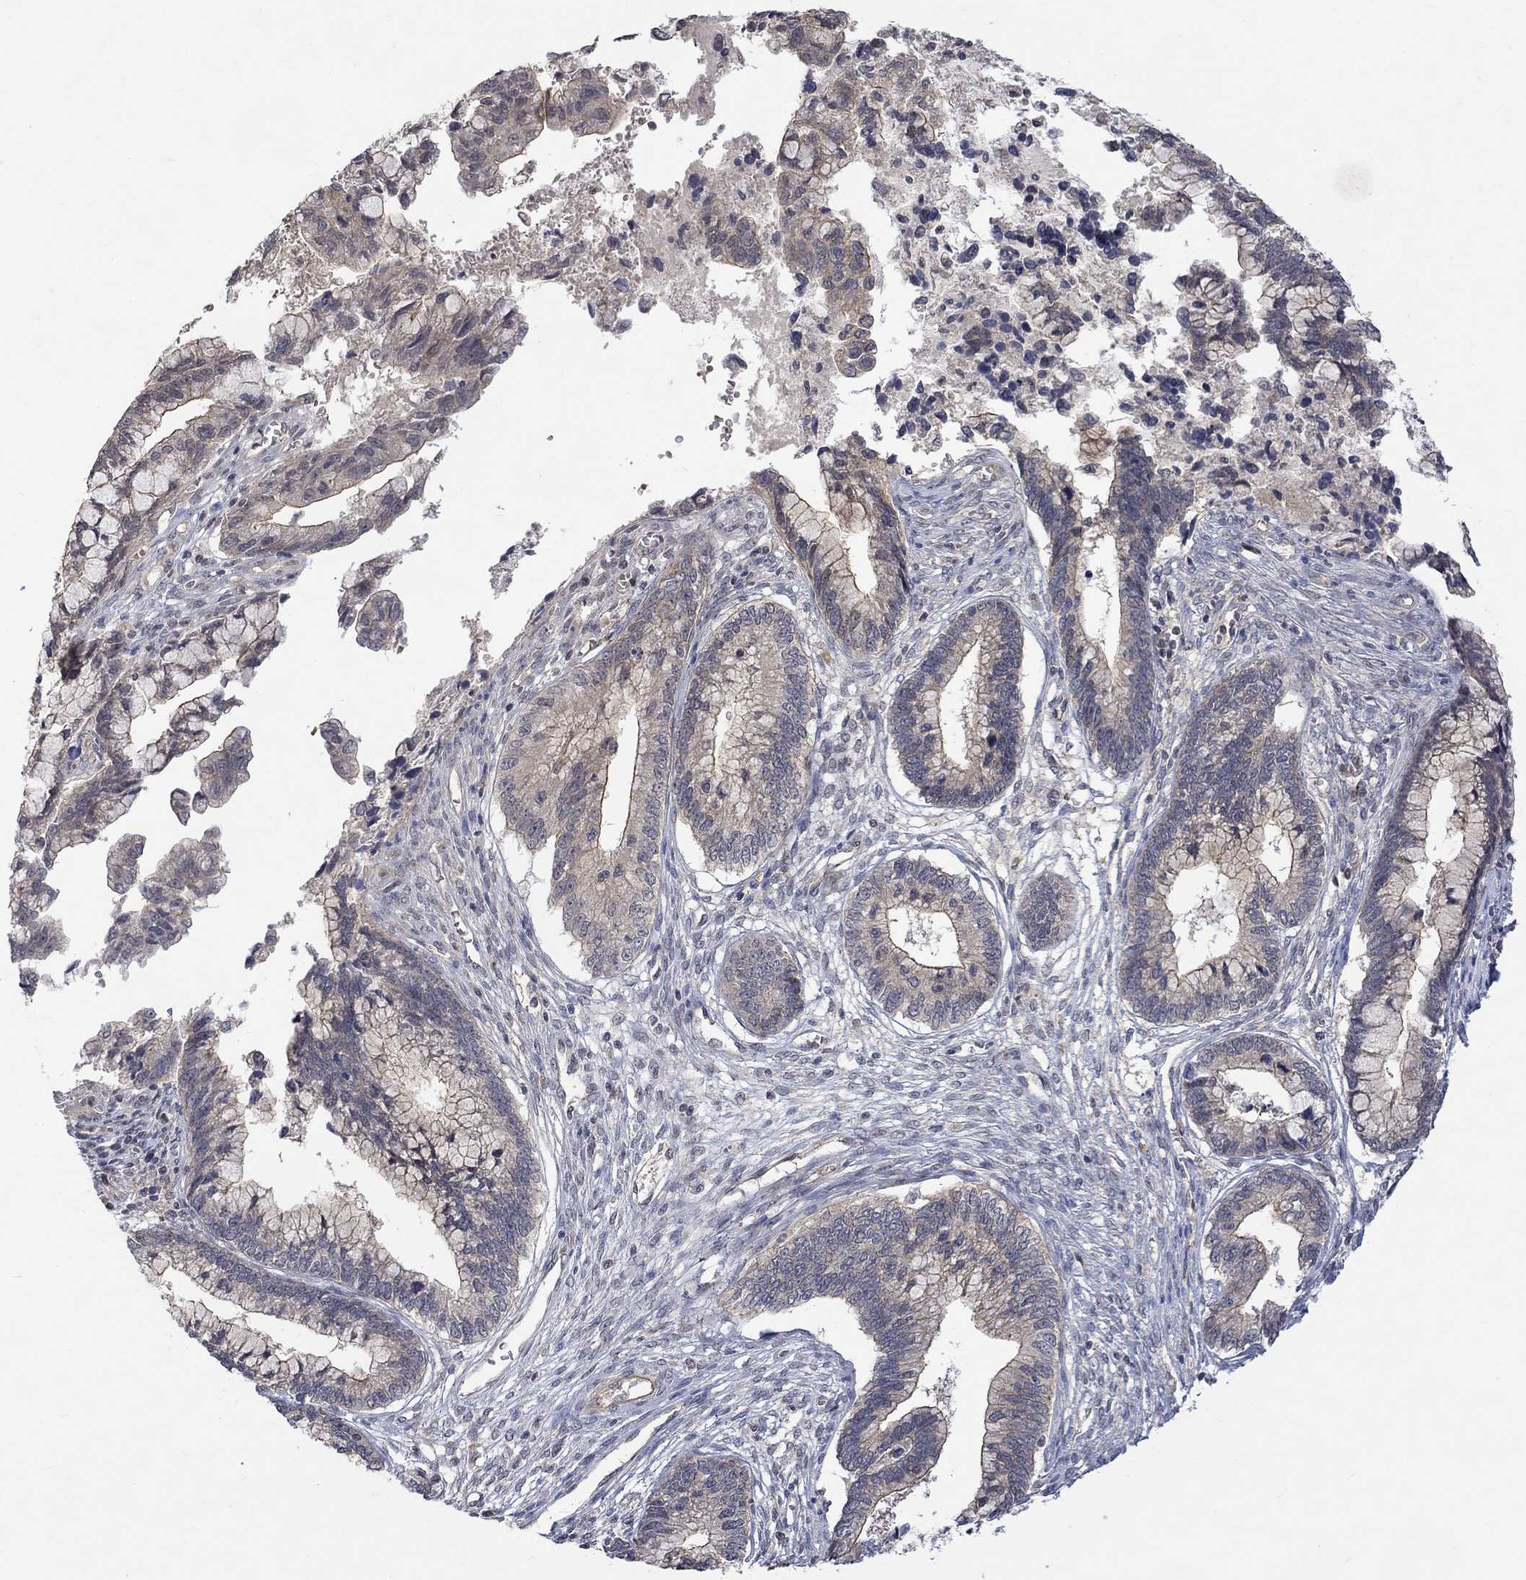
{"staining": {"intensity": "weak", "quantity": "<25%", "location": "cytoplasmic/membranous"}, "tissue": "cervical cancer", "cell_type": "Tumor cells", "image_type": "cancer", "snomed": [{"axis": "morphology", "description": "Adenocarcinoma, NOS"}, {"axis": "topography", "description": "Cervix"}], "caption": "Tumor cells show no significant protein positivity in cervical cancer.", "gene": "GRIN2D", "patient": {"sex": "female", "age": 44}}